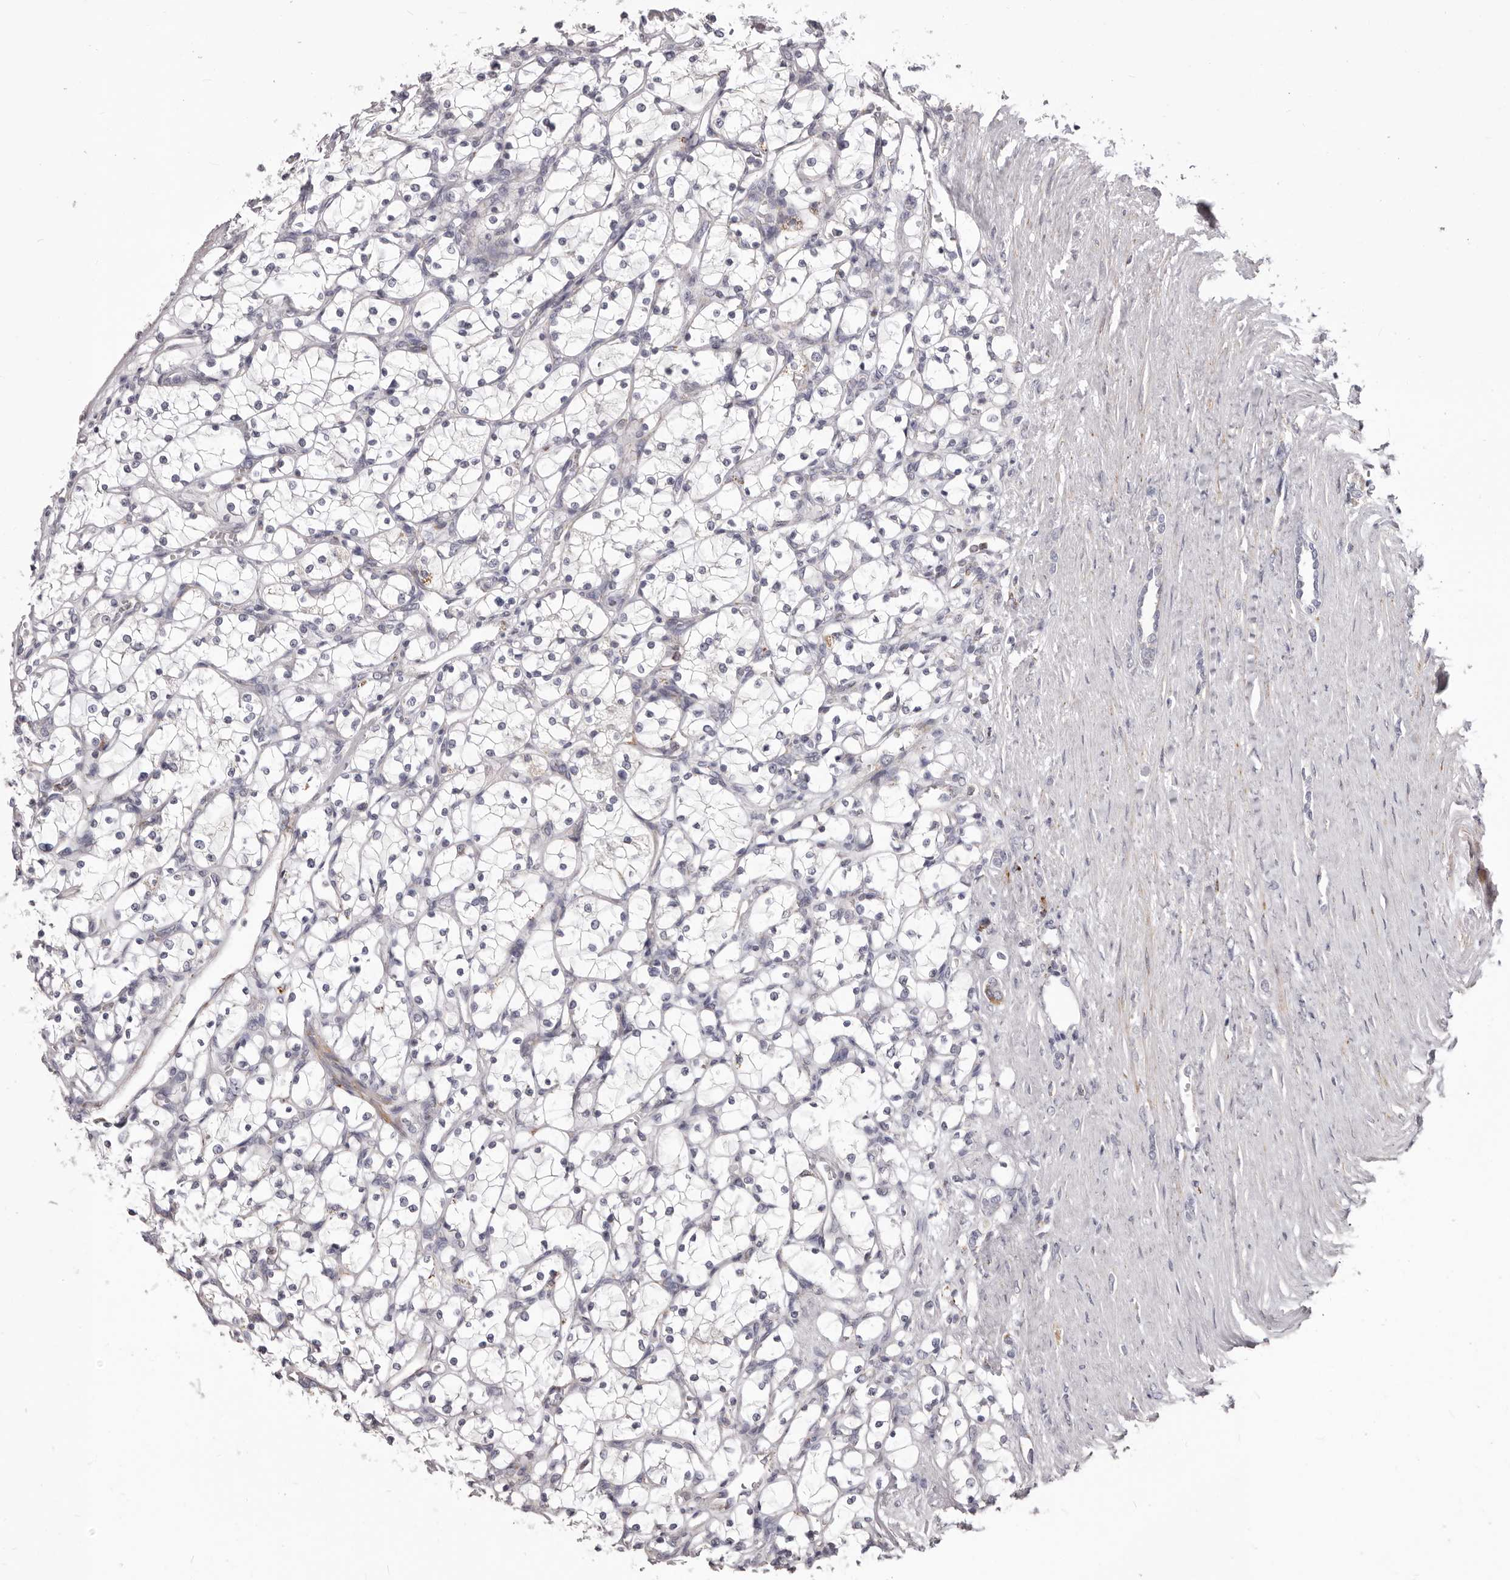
{"staining": {"intensity": "negative", "quantity": "none", "location": "none"}, "tissue": "renal cancer", "cell_type": "Tumor cells", "image_type": "cancer", "snomed": [{"axis": "morphology", "description": "Adenocarcinoma, NOS"}, {"axis": "topography", "description": "Kidney"}], "caption": "Immunohistochemical staining of human renal cancer (adenocarcinoma) reveals no significant expression in tumor cells. Brightfield microscopy of immunohistochemistry stained with DAB (3,3'-diaminobenzidine) (brown) and hematoxylin (blue), captured at high magnification.", "gene": "PRMT2", "patient": {"sex": "female", "age": 69}}